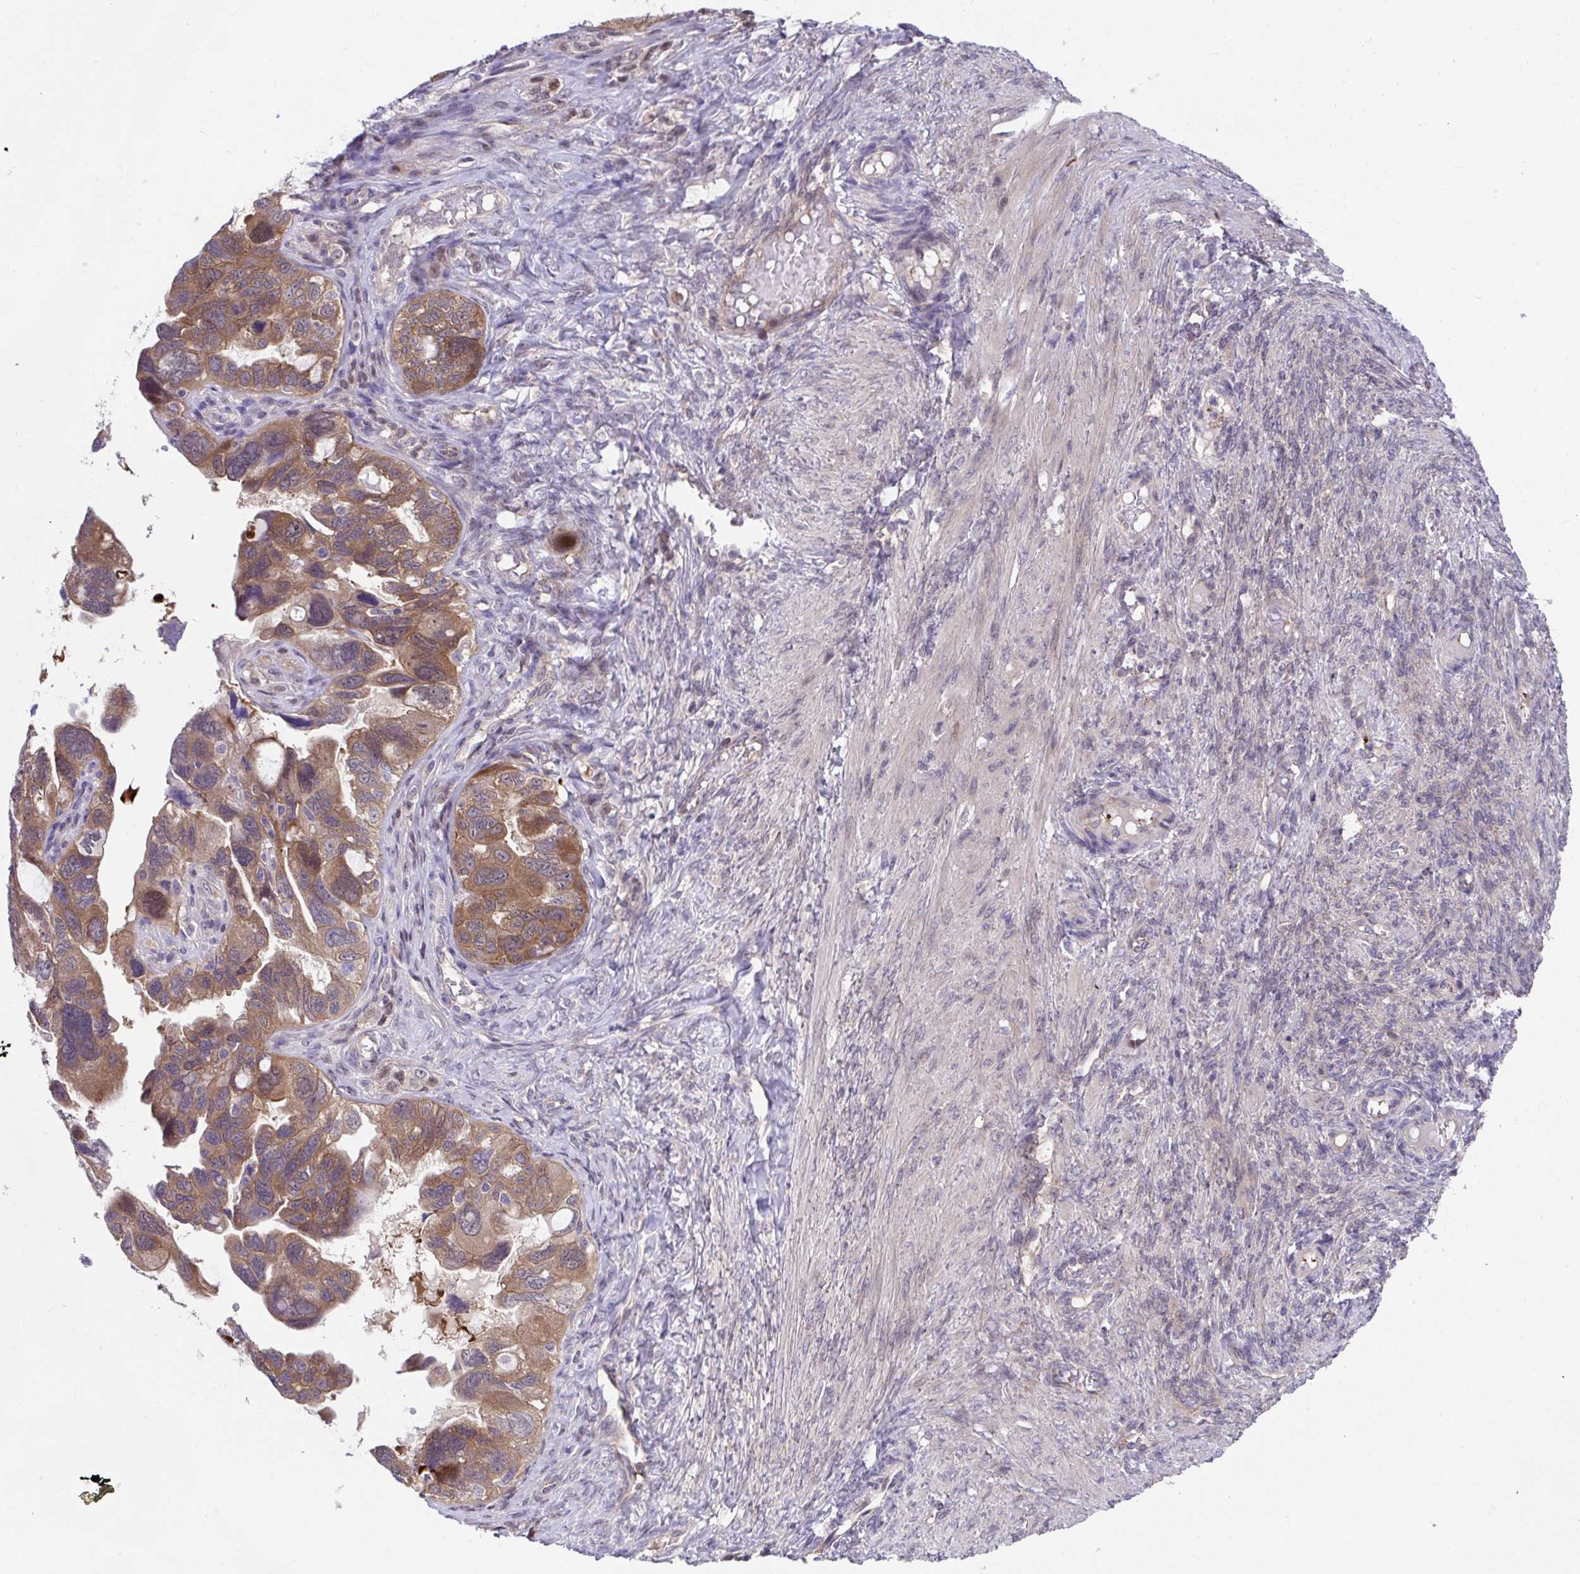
{"staining": {"intensity": "moderate", "quantity": ">75%", "location": "cytoplasmic/membranous"}, "tissue": "ovarian cancer", "cell_type": "Tumor cells", "image_type": "cancer", "snomed": [{"axis": "morphology", "description": "Cystadenocarcinoma, serous, NOS"}, {"axis": "topography", "description": "Ovary"}], "caption": "Approximately >75% of tumor cells in ovarian cancer reveal moderate cytoplasmic/membranous protein positivity as visualized by brown immunohistochemical staining.", "gene": "PCDHB7", "patient": {"sex": "female", "age": 60}}